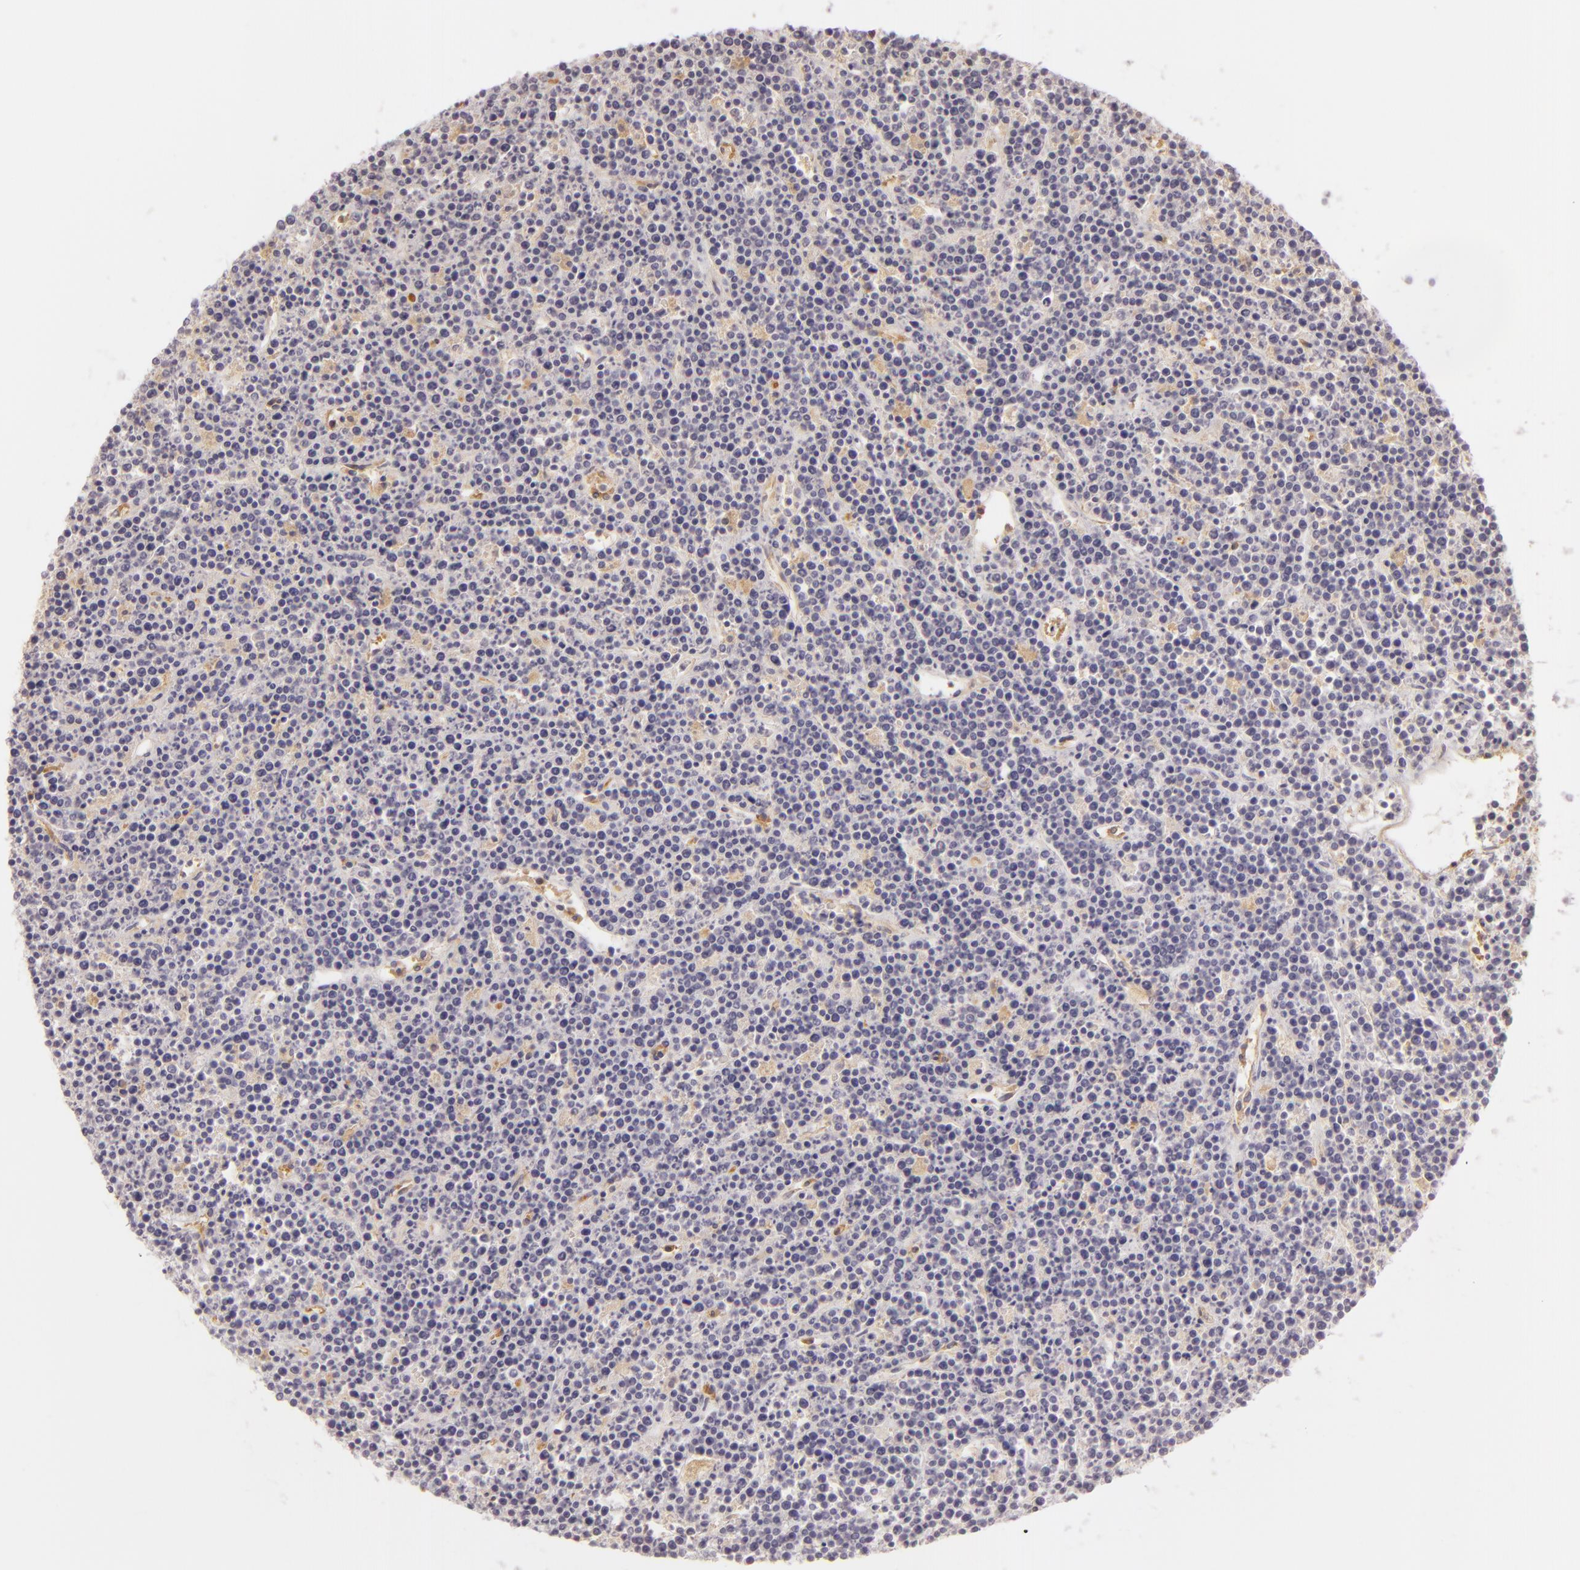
{"staining": {"intensity": "negative", "quantity": "none", "location": "none"}, "tissue": "lymphoma", "cell_type": "Tumor cells", "image_type": "cancer", "snomed": [{"axis": "morphology", "description": "Malignant lymphoma, non-Hodgkin's type, High grade"}, {"axis": "topography", "description": "Ovary"}], "caption": "Immunohistochemical staining of human high-grade malignant lymphoma, non-Hodgkin's type demonstrates no significant staining in tumor cells.", "gene": "CD59", "patient": {"sex": "female", "age": 56}}